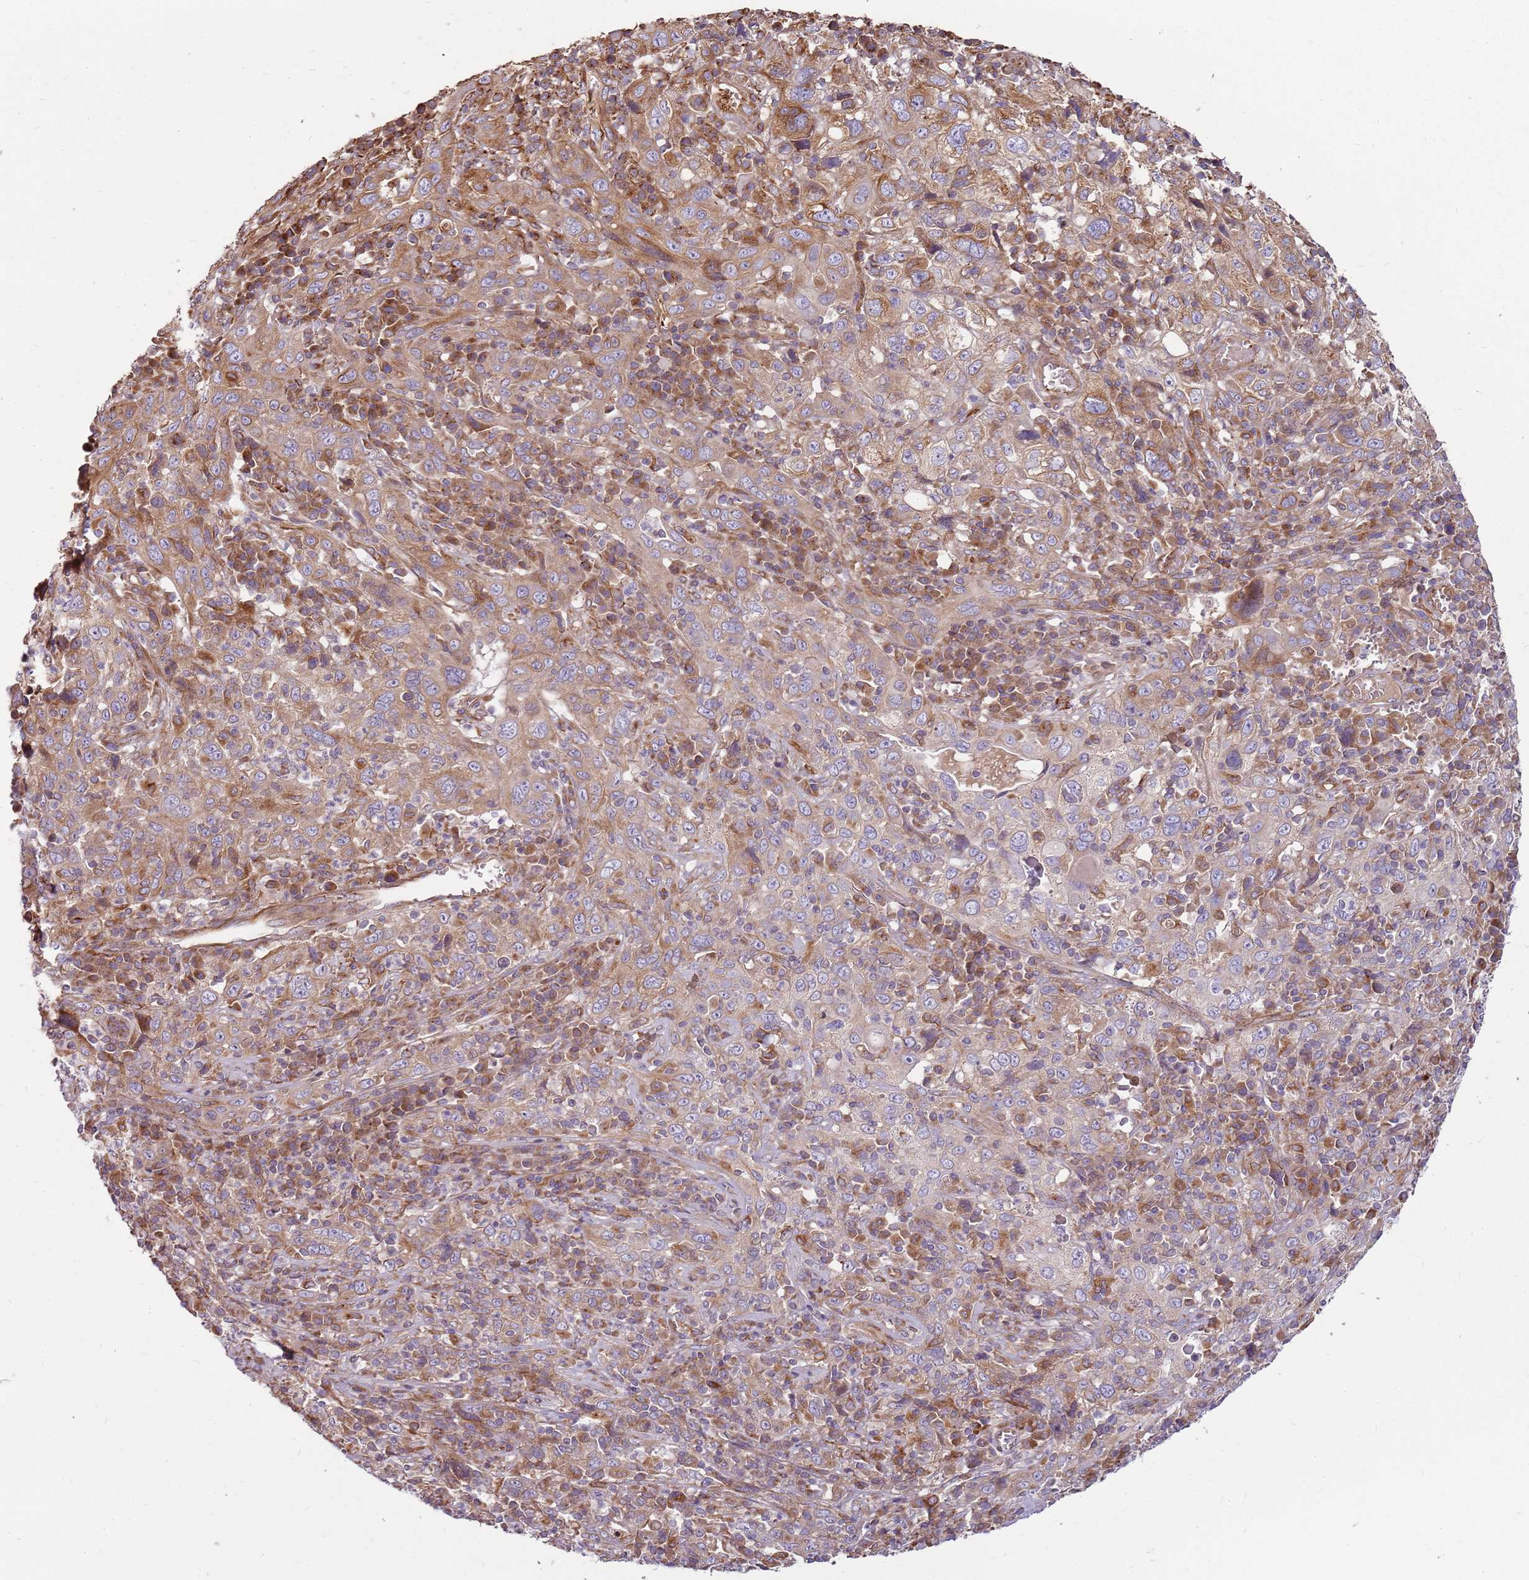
{"staining": {"intensity": "moderate", "quantity": "<25%", "location": "cytoplasmic/membranous"}, "tissue": "cervical cancer", "cell_type": "Tumor cells", "image_type": "cancer", "snomed": [{"axis": "morphology", "description": "Squamous cell carcinoma, NOS"}, {"axis": "topography", "description": "Cervix"}], "caption": "Cervical cancer stained for a protein (brown) demonstrates moderate cytoplasmic/membranous positive expression in approximately <25% of tumor cells.", "gene": "EMC1", "patient": {"sex": "female", "age": 46}}